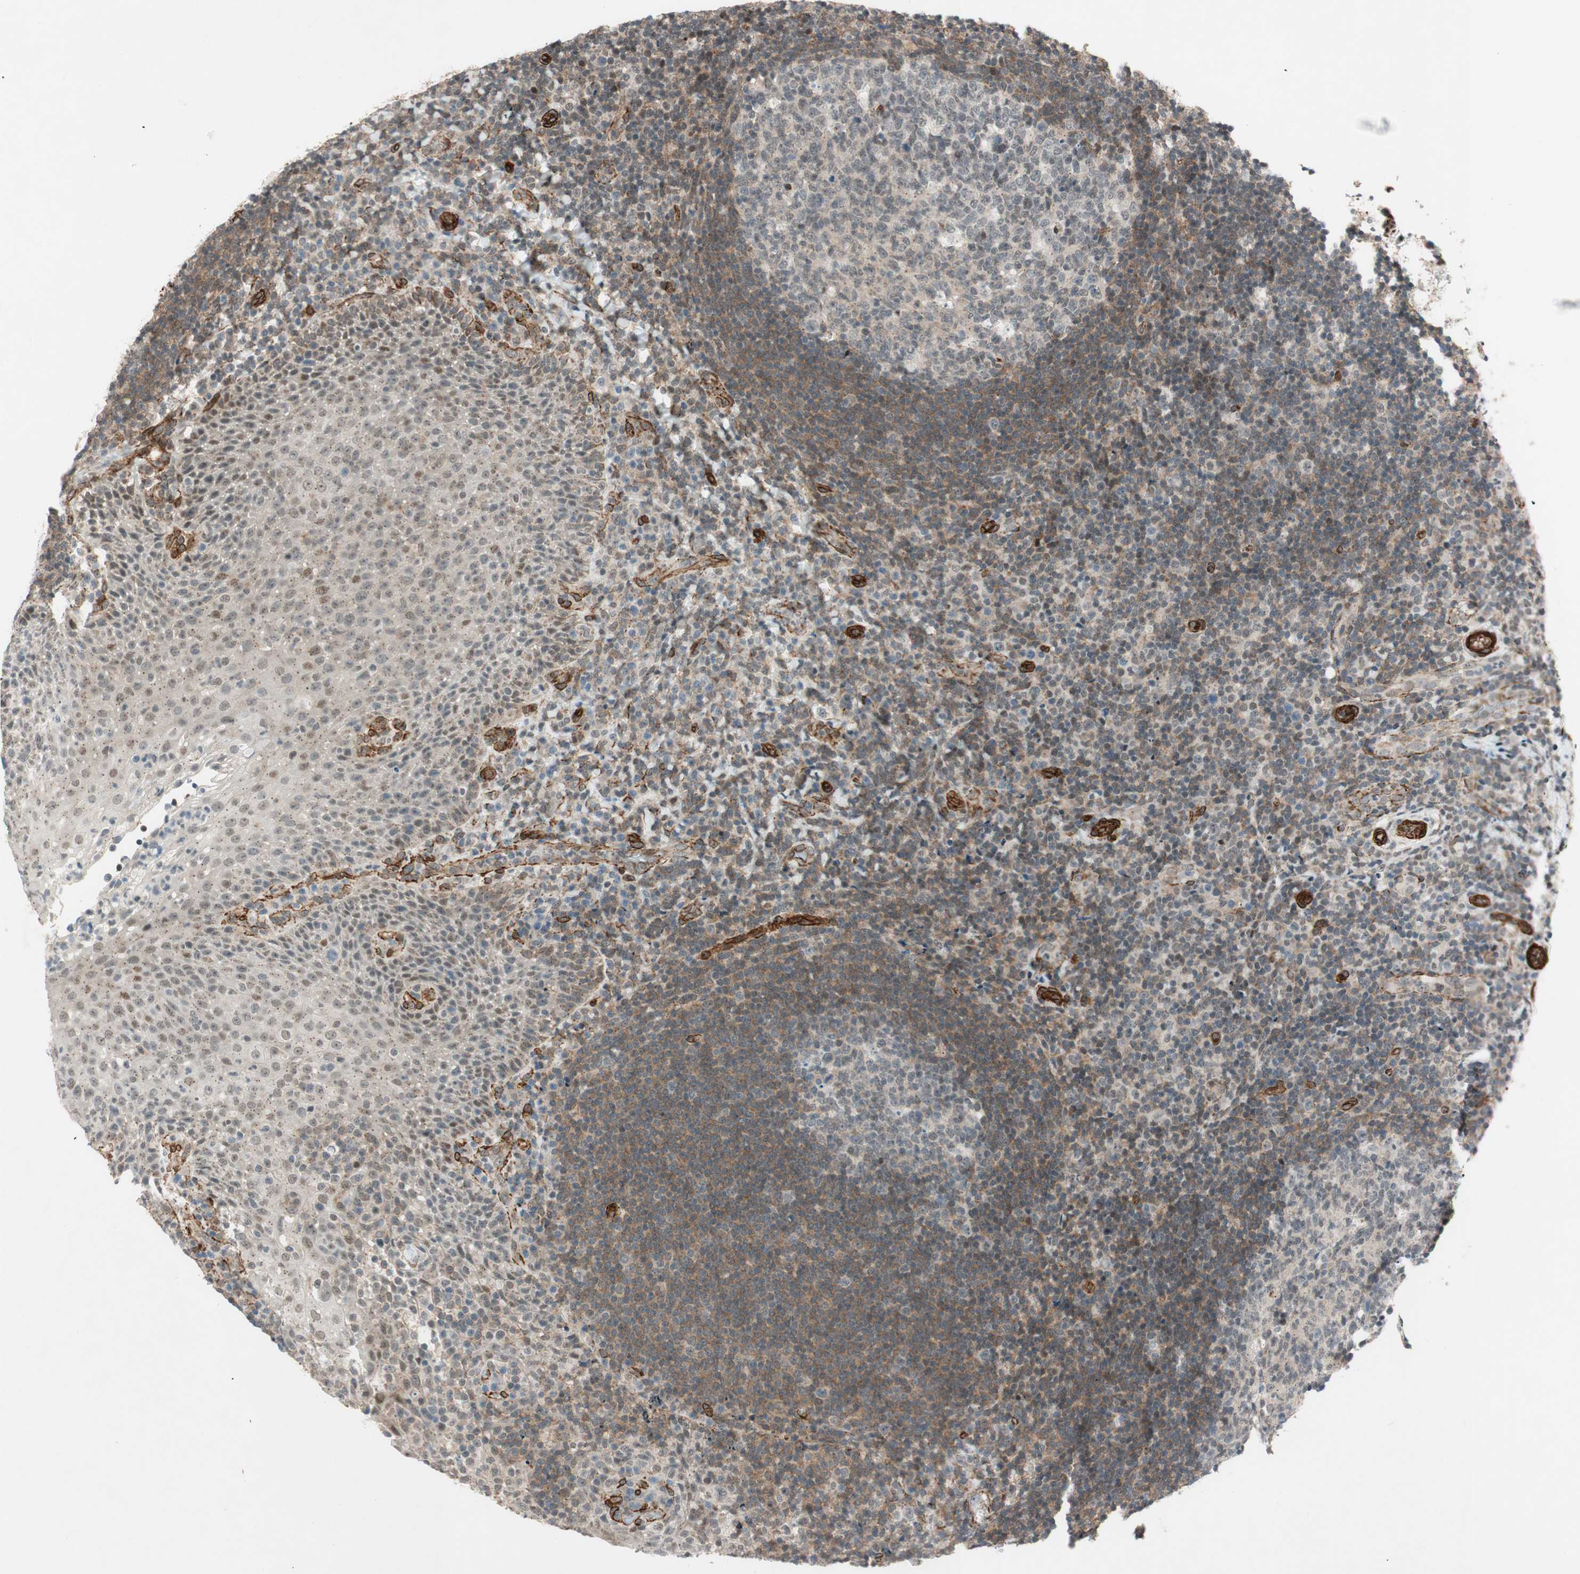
{"staining": {"intensity": "moderate", "quantity": "25%-75%", "location": "cytoplasmic/membranous"}, "tissue": "lymphoma", "cell_type": "Tumor cells", "image_type": "cancer", "snomed": [{"axis": "morphology", "description": "Malignant lymphoma, non-Hodgkin's type, High grade"}, {"axis": "topography", "description": "Tonsil"}], "caption": "DAB (3,3'-diaminobenzidine) immunohistochemical staining of human high-grade malignant lymphoma, non-Hodgkin's type exhibits moderate cytoplasmic/membranous protein expression in about 25%-75% of tumor cells.", "gene": "CDK19", "patient": {"sex": "female", "age": 36}}